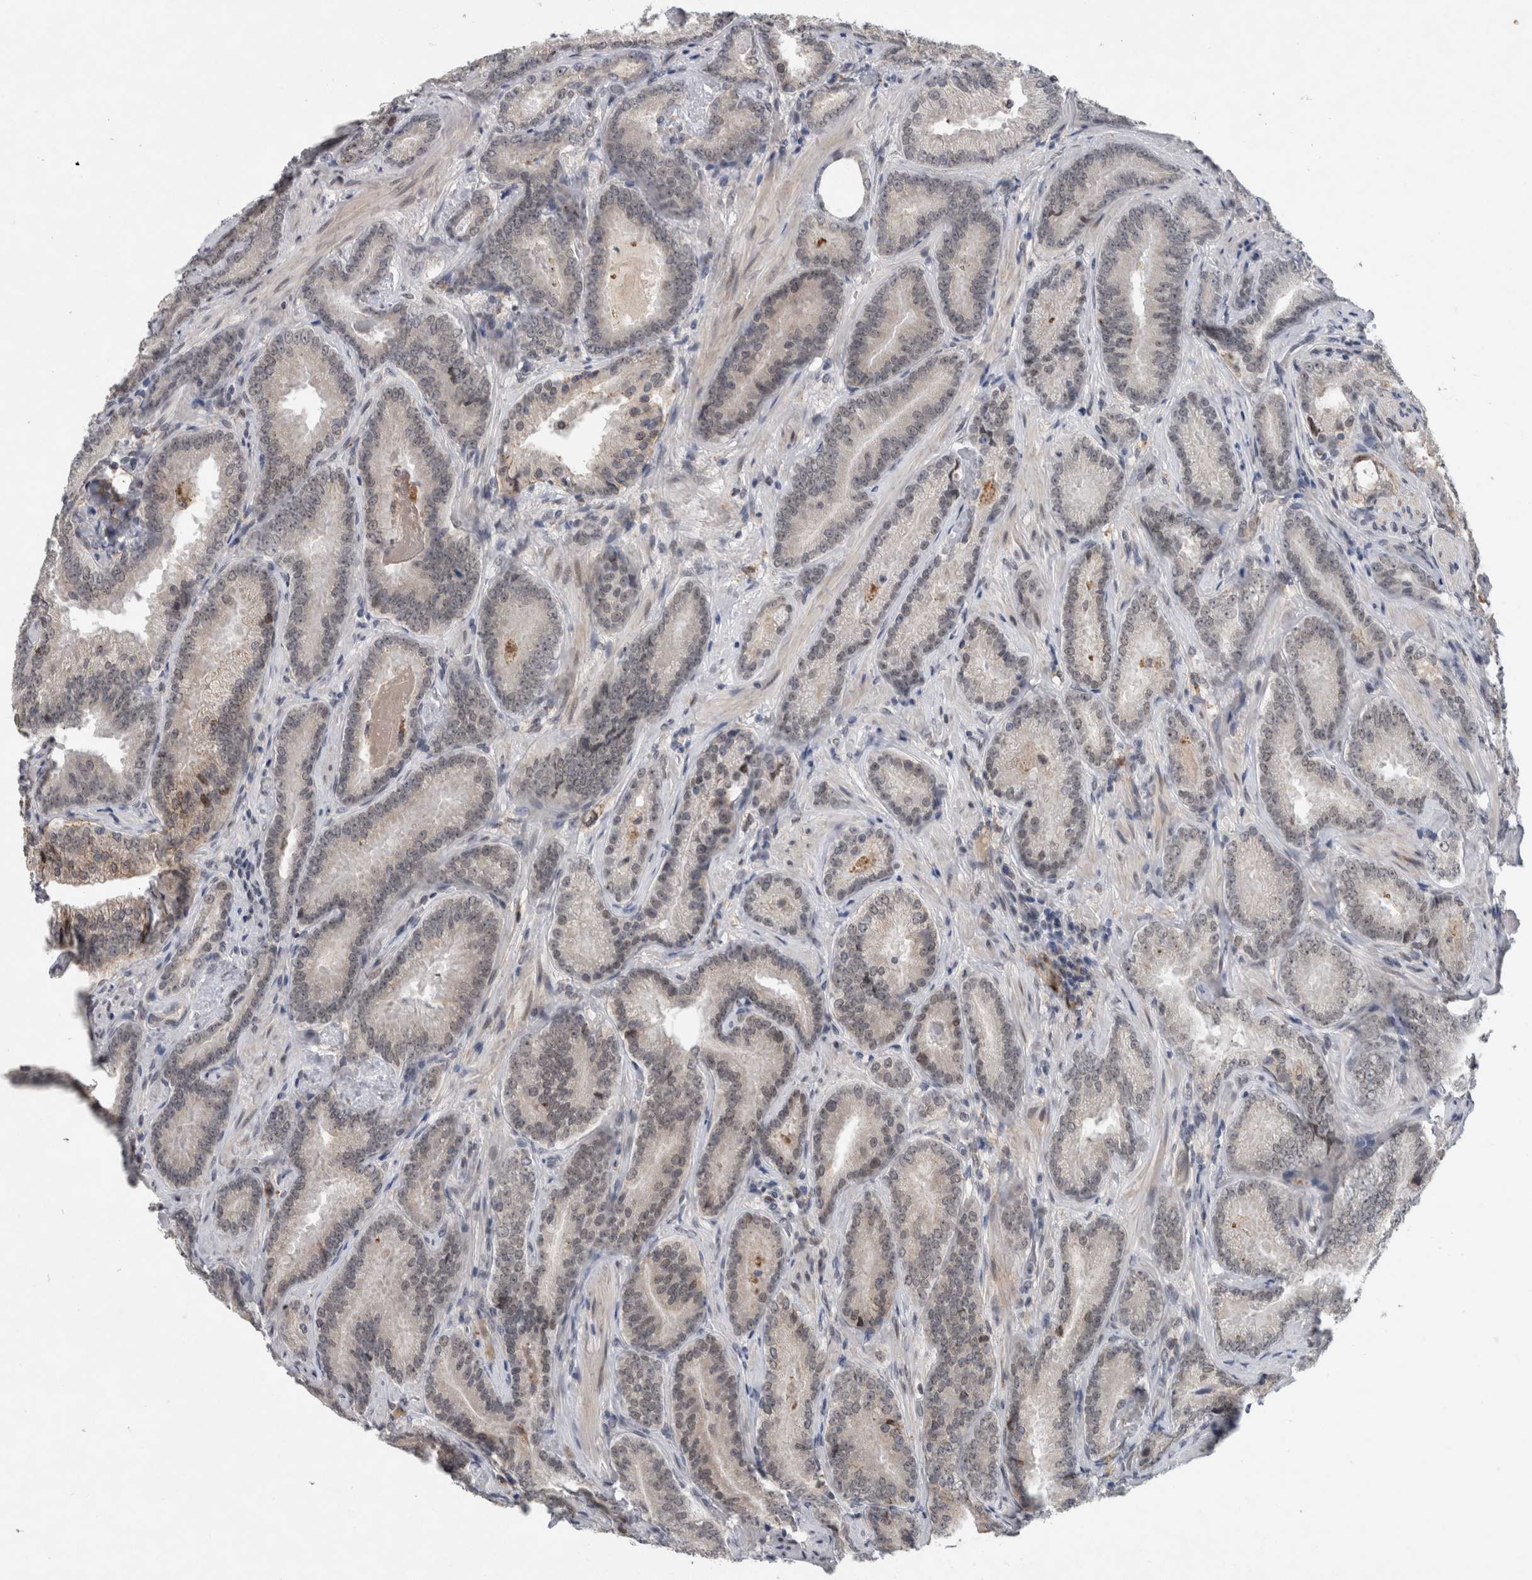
{"staining": {"intensity": "negative", "quantity": "none", "location": "none"}, "tissue": "prostate cancer", "cell_type": "Tumor cells", "image_type": "cancer", "snomed": [{"axis": "morphology", "description": "Adenocarcinoma, Low grade"}, {"axis": "topography", "description": "Prostate"}], "caption": "Tumor cells are negative for brown protein staining in prostate cancer.", "gene": "PRXL2A", "patient": {"sex": "male", "age": 51}}